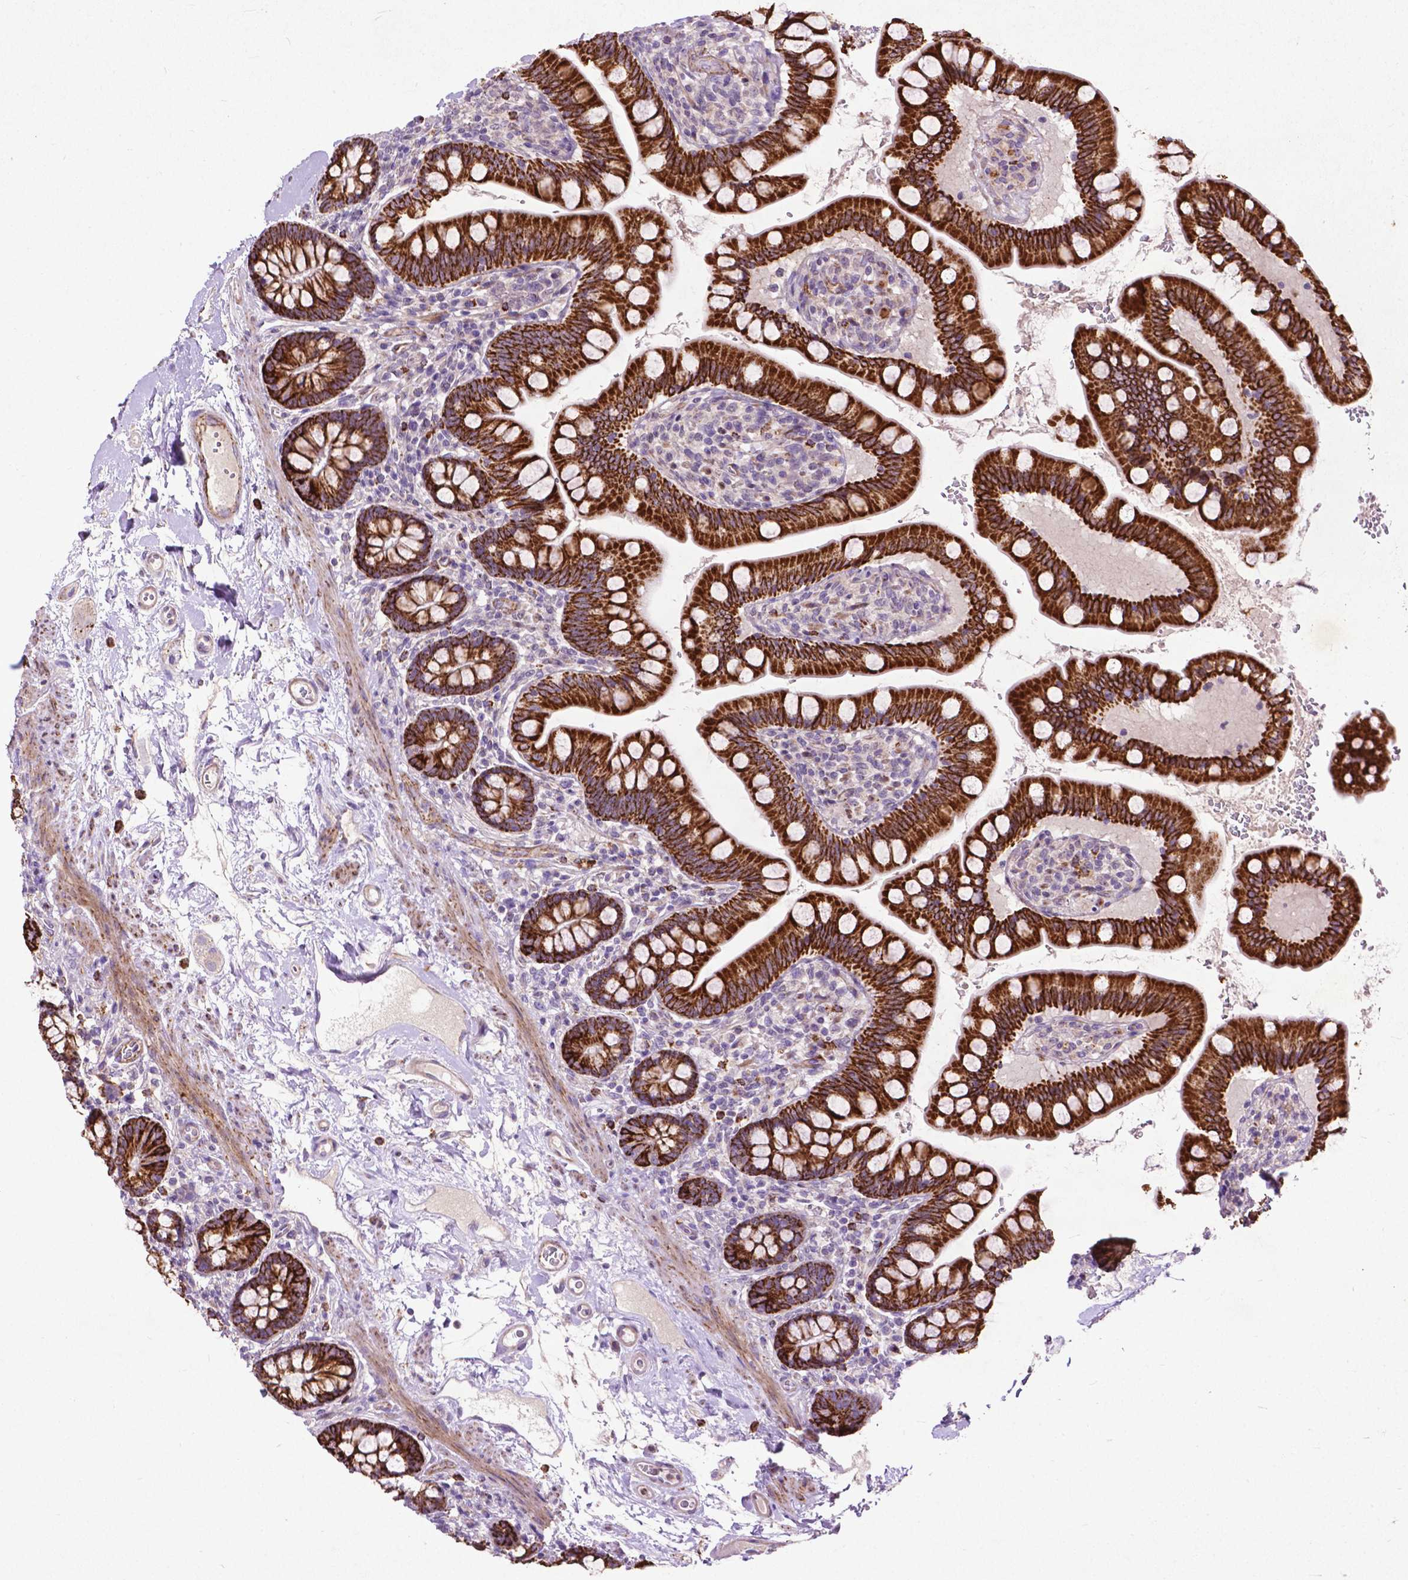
{"staining": {"intensity": "strong", "quantity": ">75%", "location": "cytoplasmic/membranous"}, "tissue": "small intestine", "cell_type": "Glandular cells", "image_type": "normal", "snomed": [{"axis": "morphology", "description": "Normal tissue, NOS"}, {"axis": "topography", "description": "Small intestine"}], "caption": "Immunohistochemistry image of benign small intestine: human small intestine stained using IHC shows high levels of strong protein expression localized specifically in the cytoplasmic/membranous of glandular cells, appearing as a cytoplasmic/membranous brown color.", "gene": "THEGL", "patient": {"sex": "female", "age": 56}}